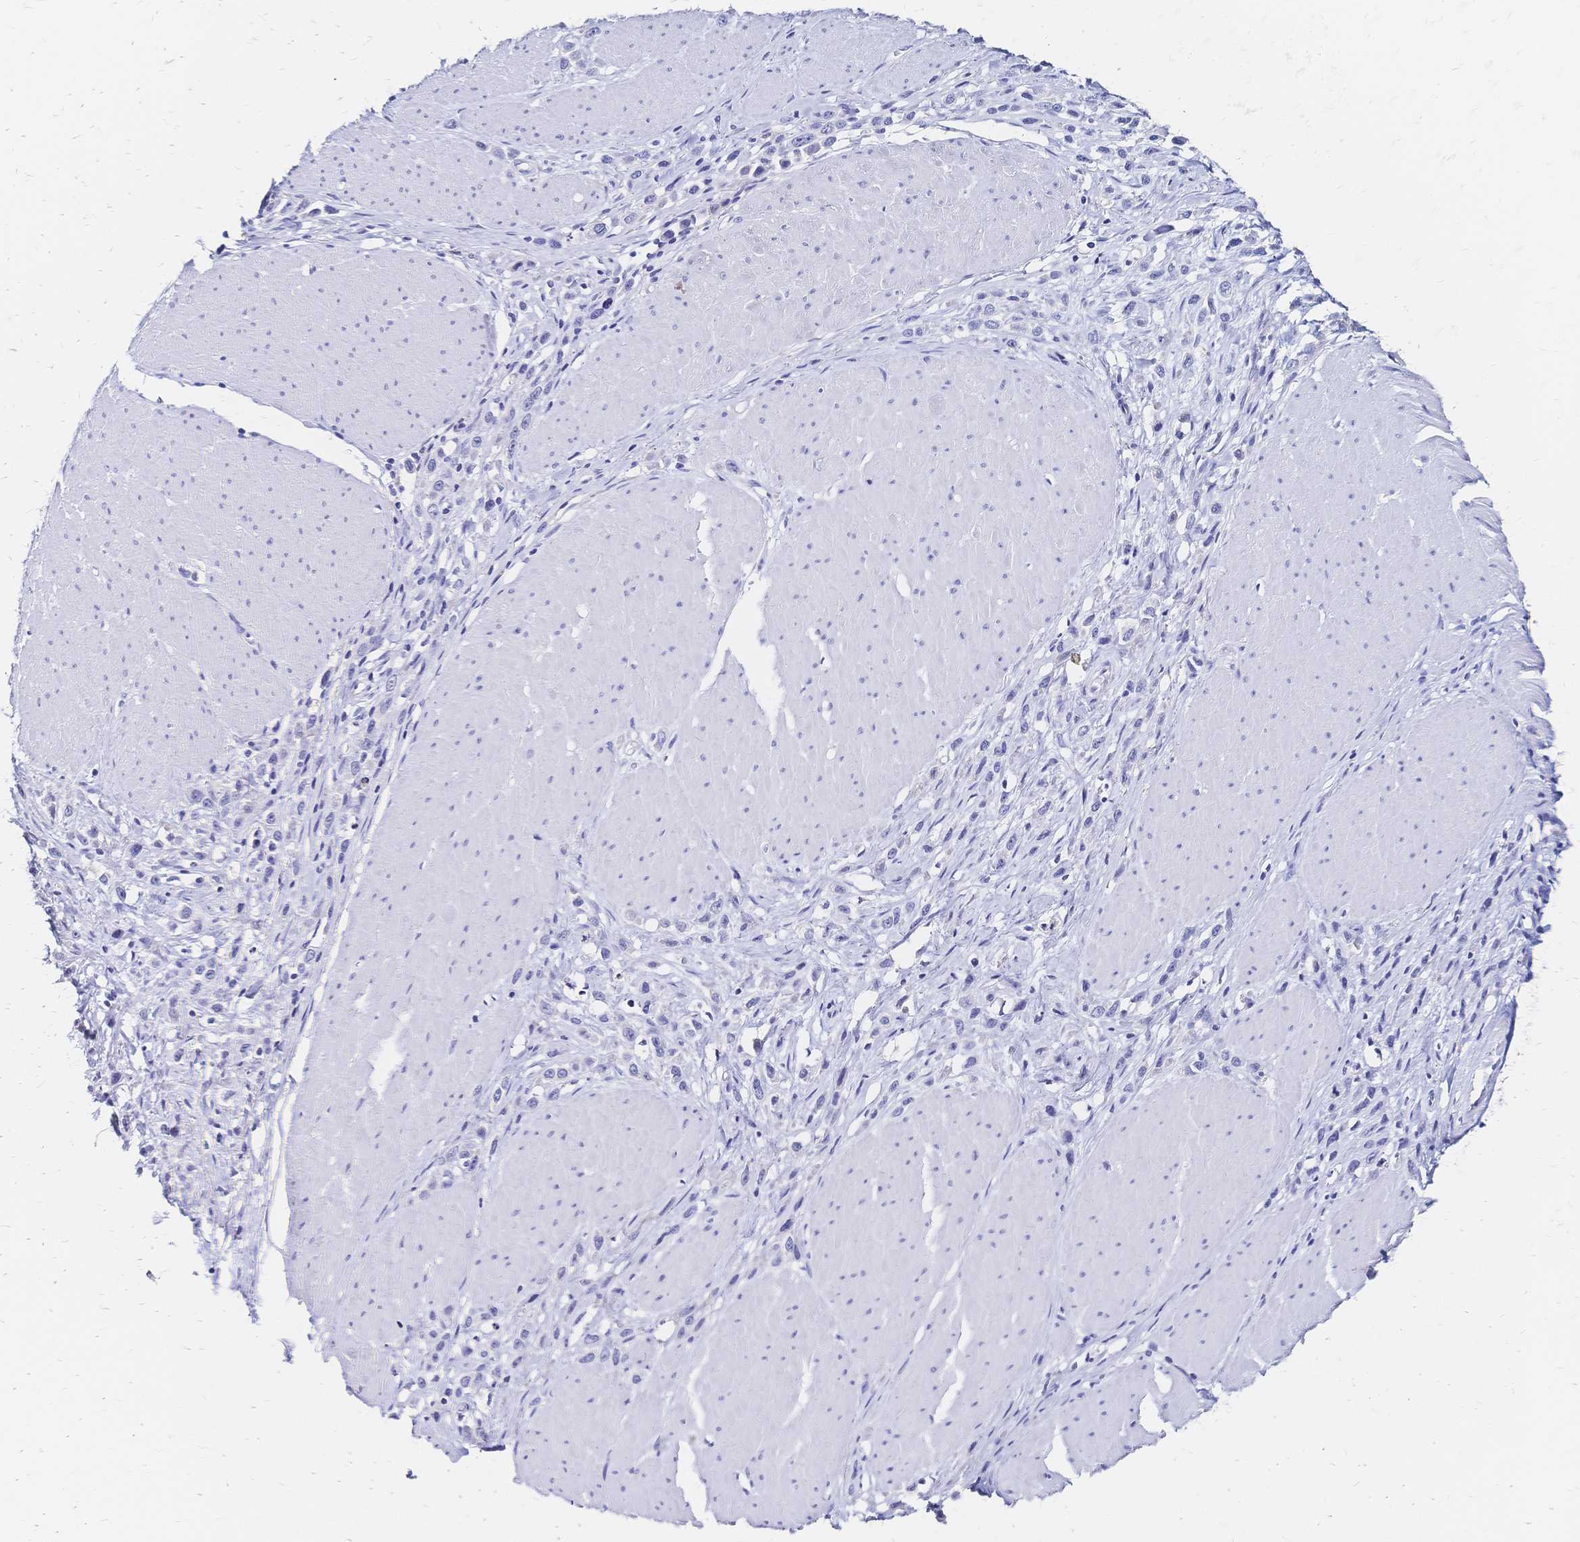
{"staining": {"intensity": "negative", "quantity": "none", "location": "none"}, "tissue": "stomach cancer", "cell_type": "Tumor cells", "image_type": "cancer", "snomed": [{"axis": "morphology", "description": "Adenocarcinoma, NOS"}, {"axis": "topography", "description": "Stomach"}], "caption": "A photomicrograph of human stomach adenocarcinoma is negative for staining in tumor cells.", "gene": "SLC5A1", "patient": {"sex": "male", "age": 47}}